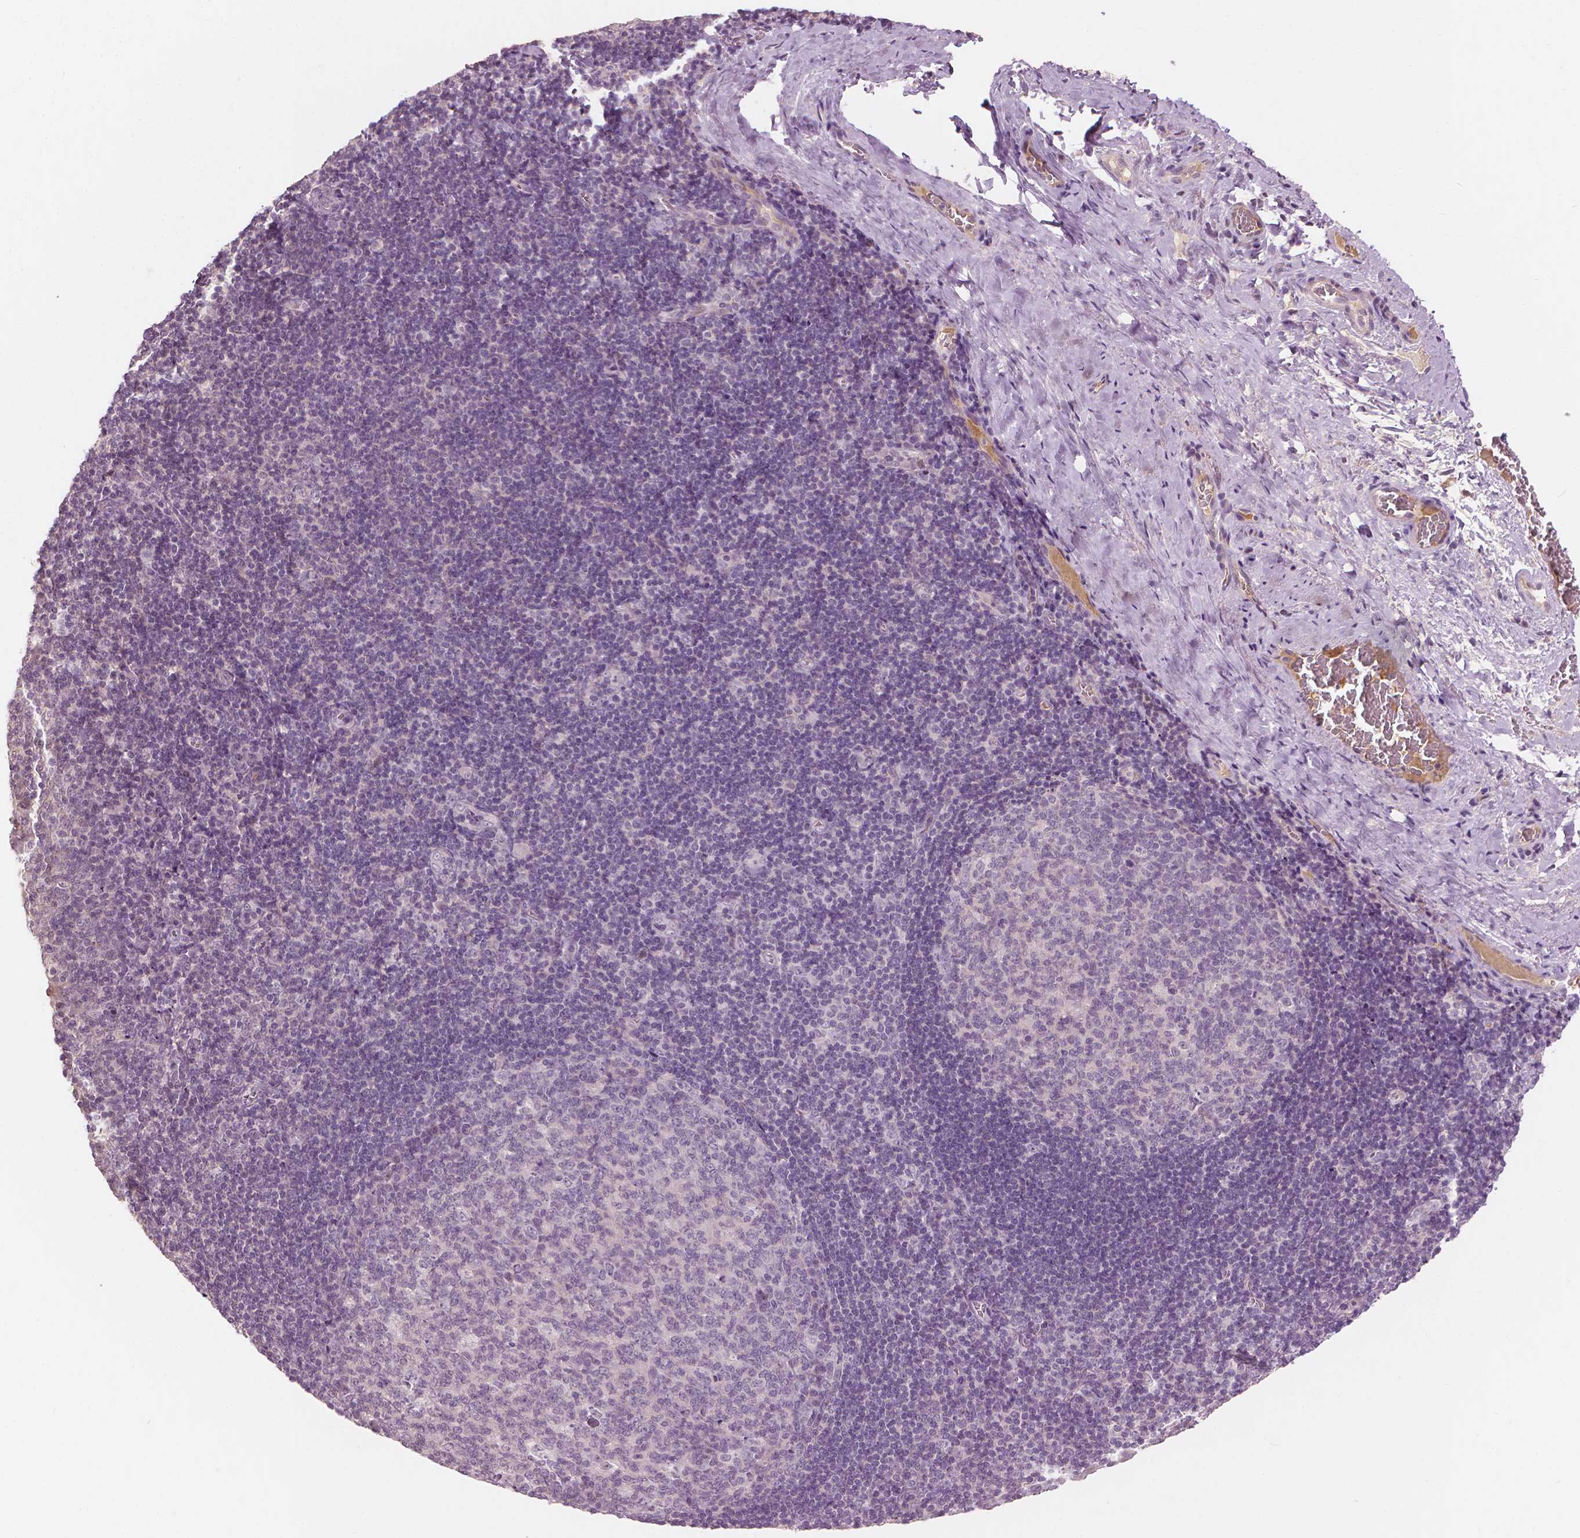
{"staining": {"intensity": "negative", "quantity": "none", "location": "none"}, "tissue": "tonsil", "cell_type": "Germinal center cells", "image_type": "normal", "snomed": [{"axis": "morphology", "description": "Normal tissue, NOS"}, {"axis": "morphology", "description": "Inflammation, NOS"}, {"axis": "topography", "description": "Tonsil"}], "caption": "There is no significant staining in germinal center cells of tonsil. (IHC, brightfield microscopy, high magnification).", "gene": "SAXO2", "patient": {"sex": "female", "age": 31}}